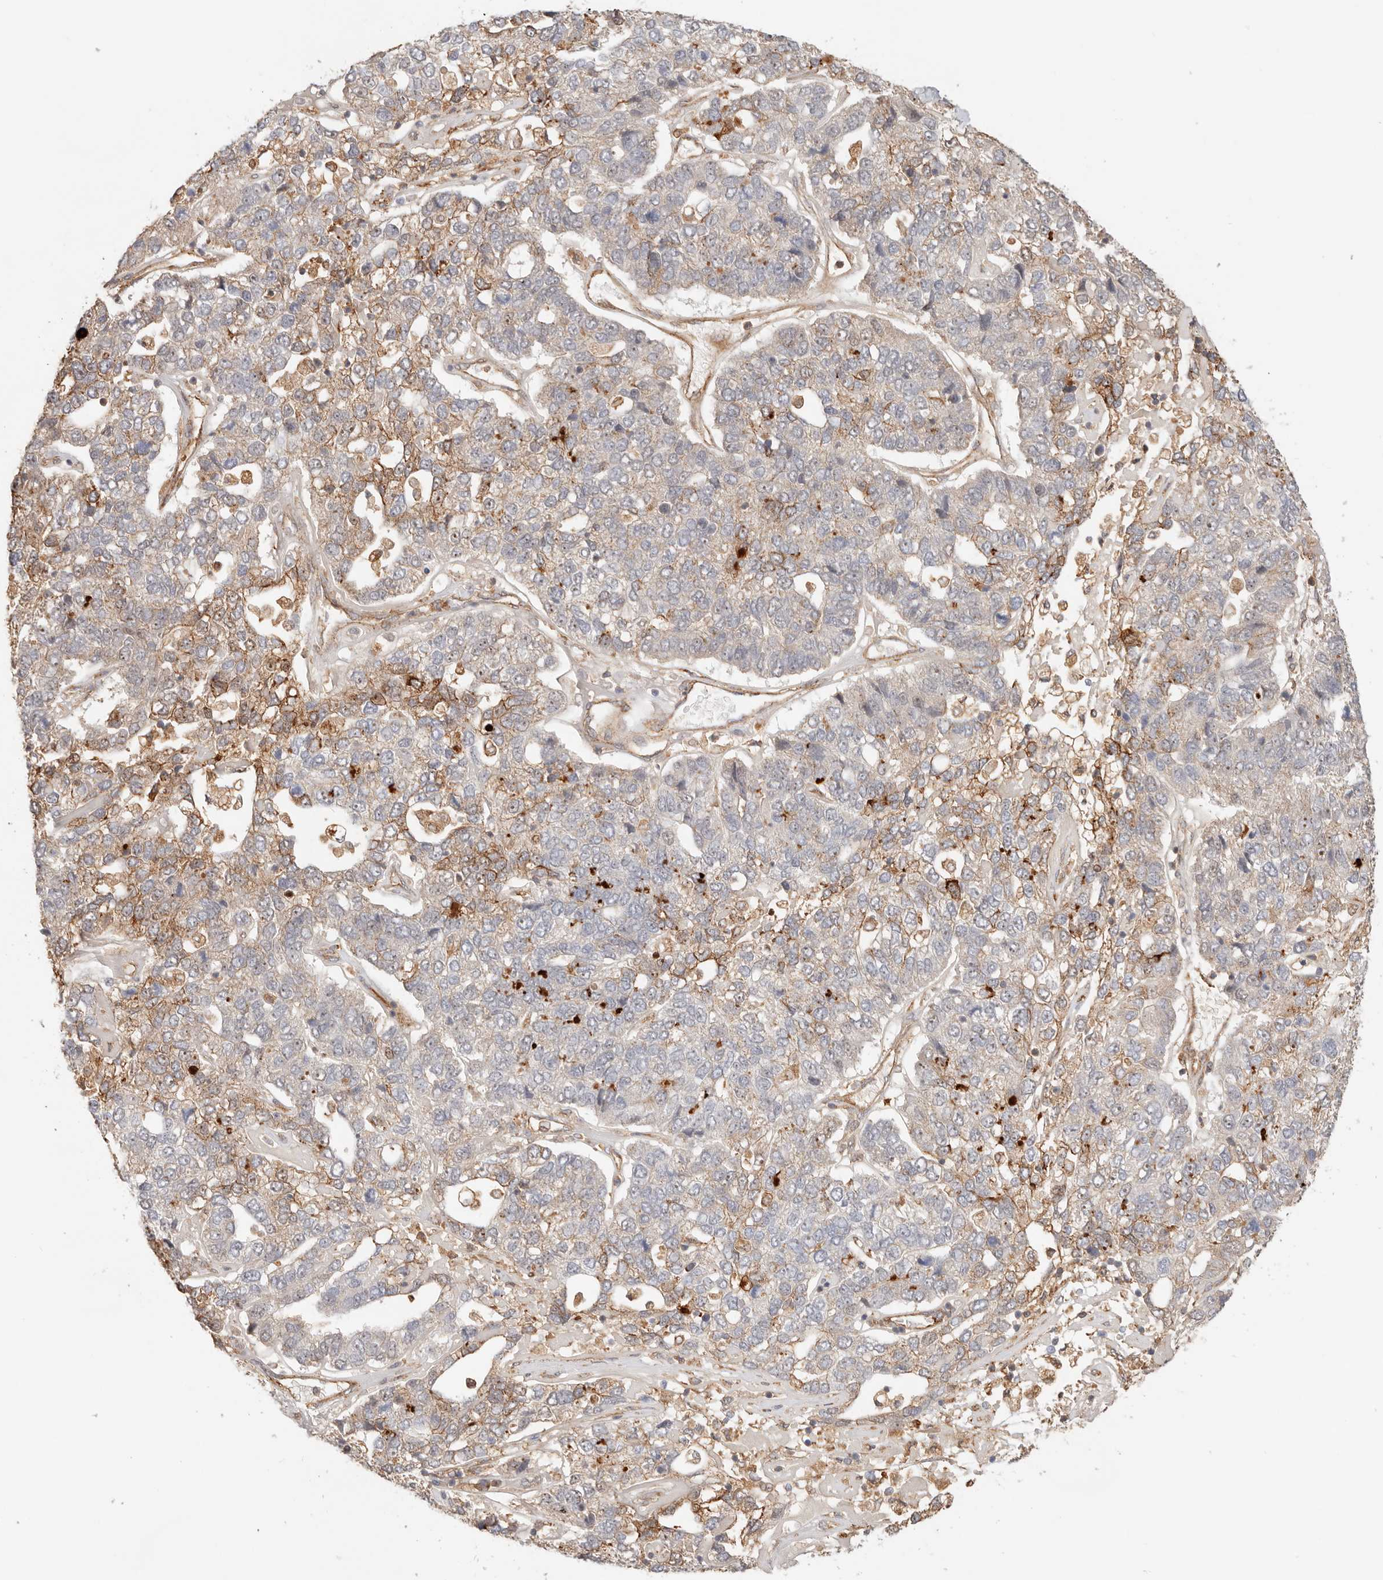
{"staining": {"intensity": "moderate", "quantity": "25%-75%", "location": "cytoplasmic/membranous"}, "tissue": "pancreatic cancer", "cell_type": "Tumor cells", "image_type": "cancer", "snomed": [{"axis": "morphology", "description": "Adenocarcinoma, NOS"}, {"axis": "topography", "description": "Pancreas"}], "caption": "The photomicrograph displays staining of adenocarcinoma (pancreatic), revealing moderate cytoplasmic/membranous protein positivity (brown color) within tumor cells.", "gene": "HEXD", "patient": {"sex": "female", "age": 61}}